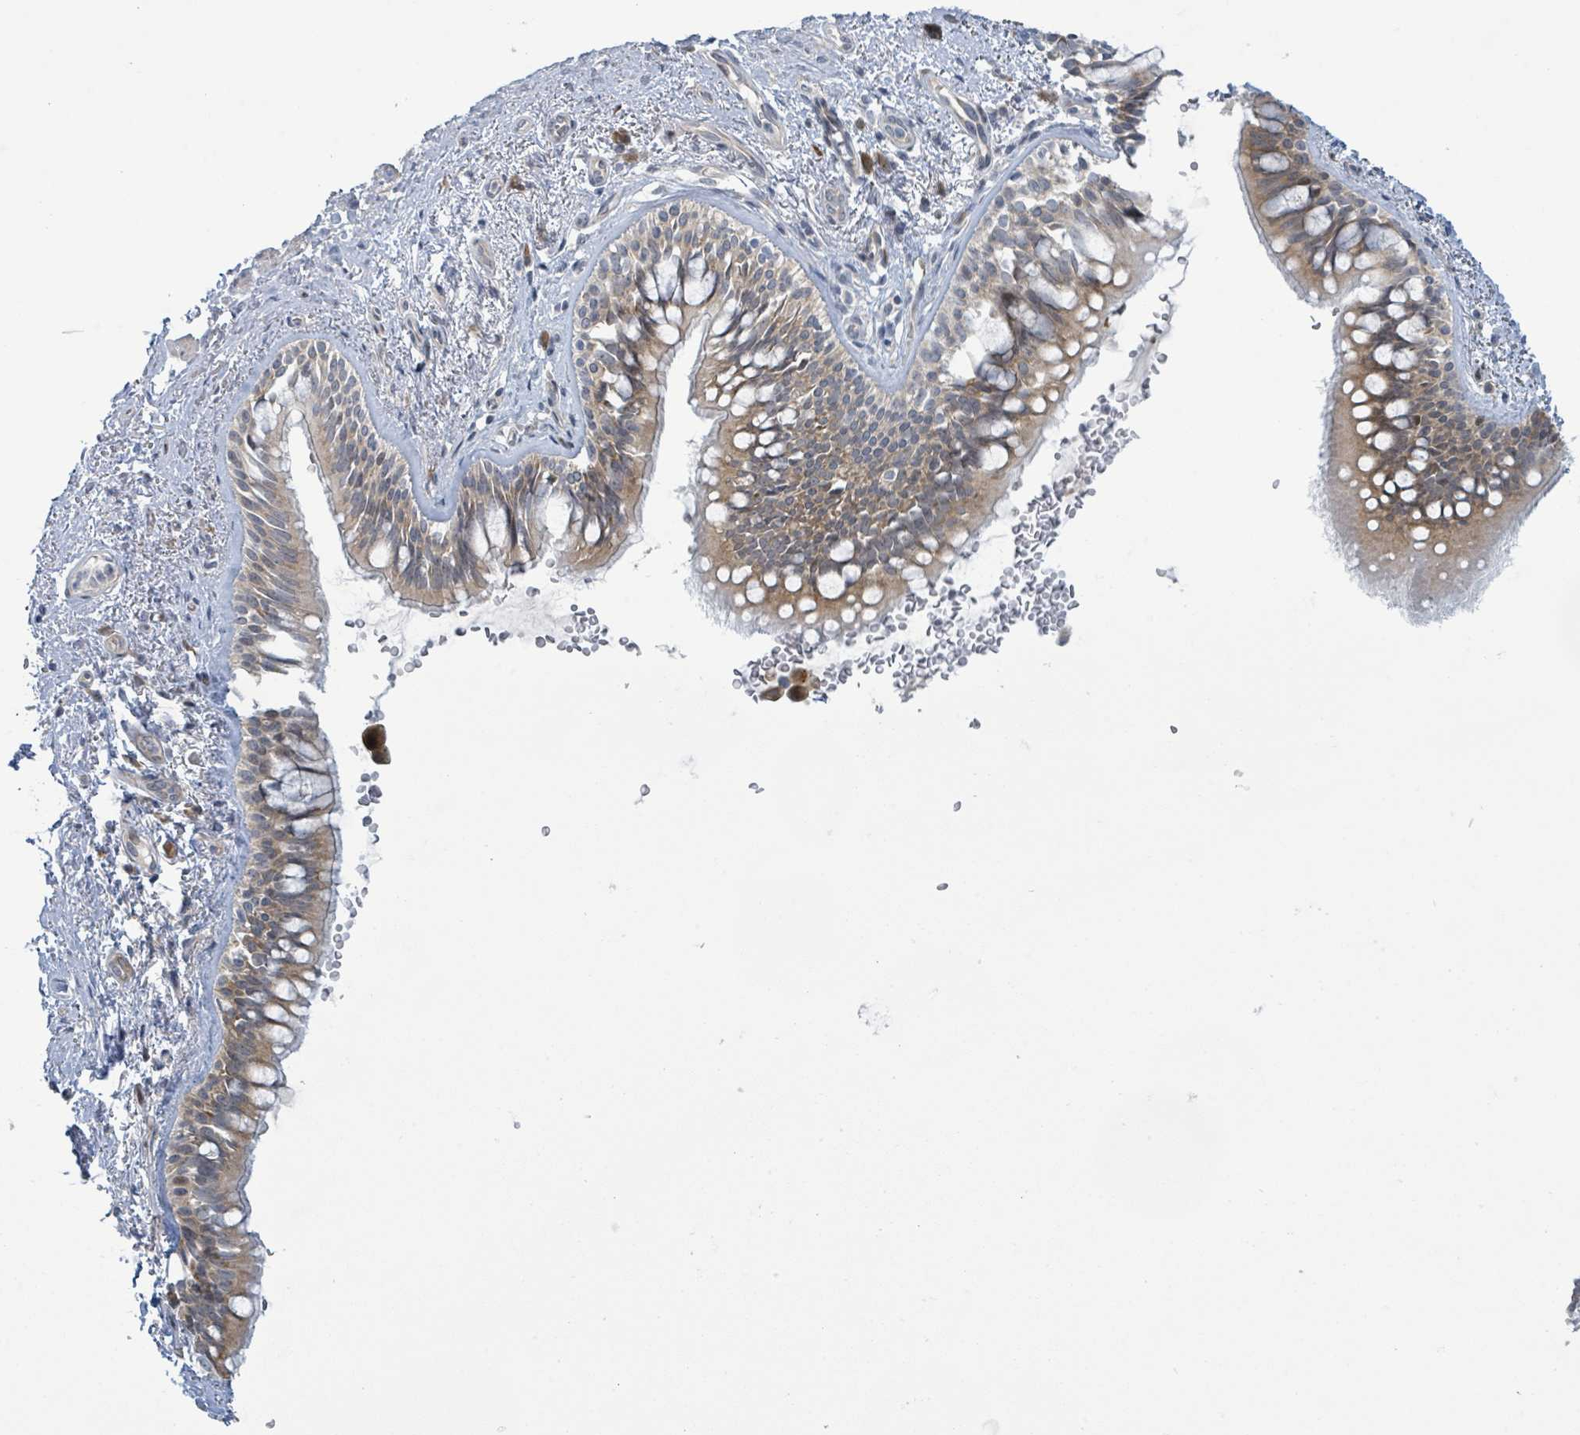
{"staining": {"intensity": "moderate", "quantity": "25%-75%", "location": "cytoplasmic/membranous"}, "tissue": "bronchus", "cell_type": "Respiratory epithelial cells", "image_type": "normal", "snomed": [{"axis": "morphology", "description": "Normal tissue, NOS"}, {"axis": "topography", "description": "Lymph node"}, {"axis": "topography", "description": "Cartilage tissue"}, {"axis": "topography", "description": "Bronchus"}], "caption": "Bronchus stained for a protein reveals moderate cytoplasmic/membranous positivity in respiratory epithelial cells. (brown staining indicates protein expression, while blue staining denotes nuclei).", "gene": "RPL32", "patient": {"sex": "female", "age": 70}}